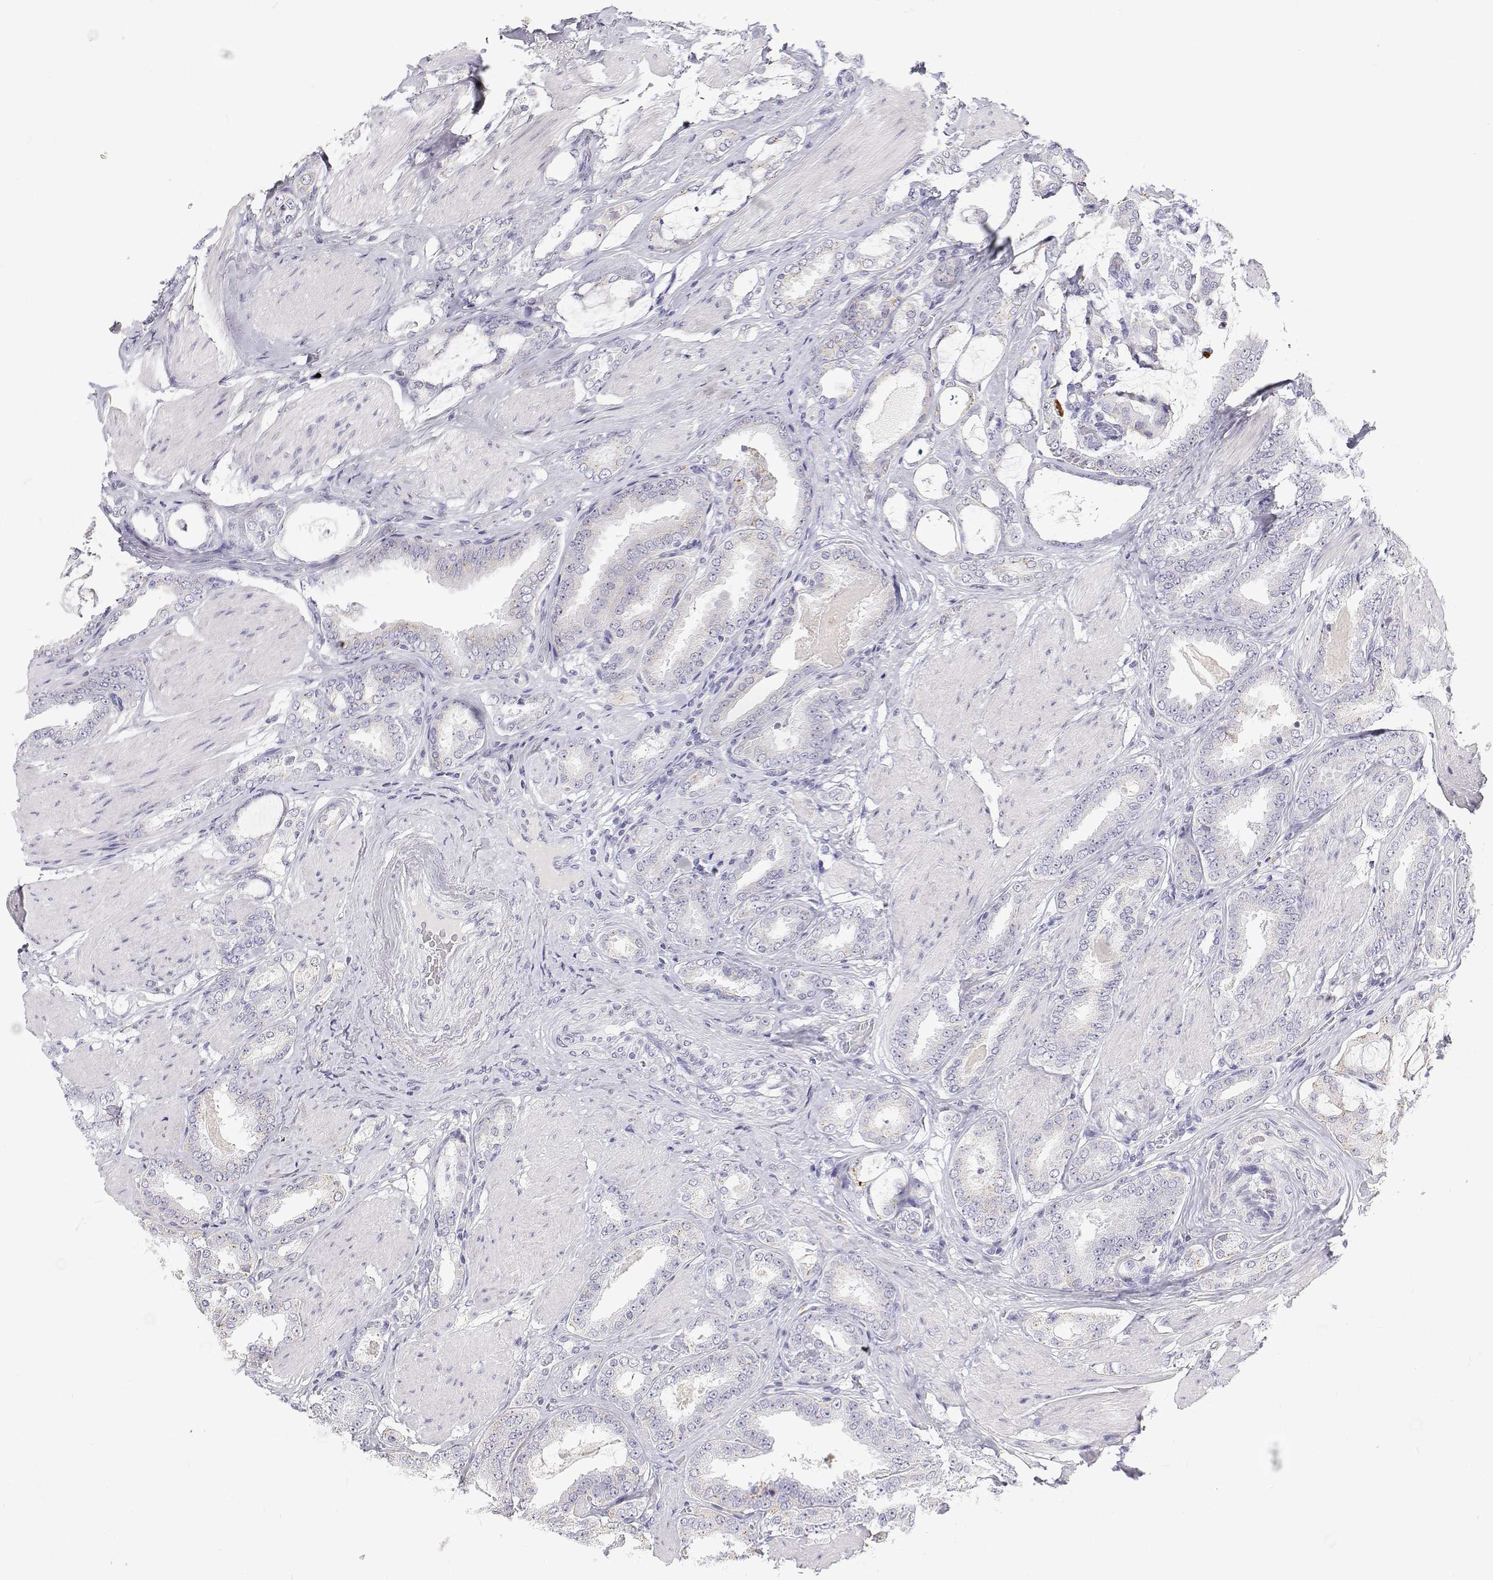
{"staining": {"intensity": "negative", "quantity": "none", "location": "none"}, "tissue": "prostate cancer", "cell_type": "Tumor cells", "image_type": "cancer", "snomed": [{"axis": "morphology", "description": "Adenocarcinoma, High grade"}, {"axis": "topography", "description": "Prostate"}], "caption": "Image shows no protein expression in tumor cells of adenocarcinoma (high-grade) (prostate) tissue.", "gene": "NCR2", "patient": {"sex": "male", "age": 63}}